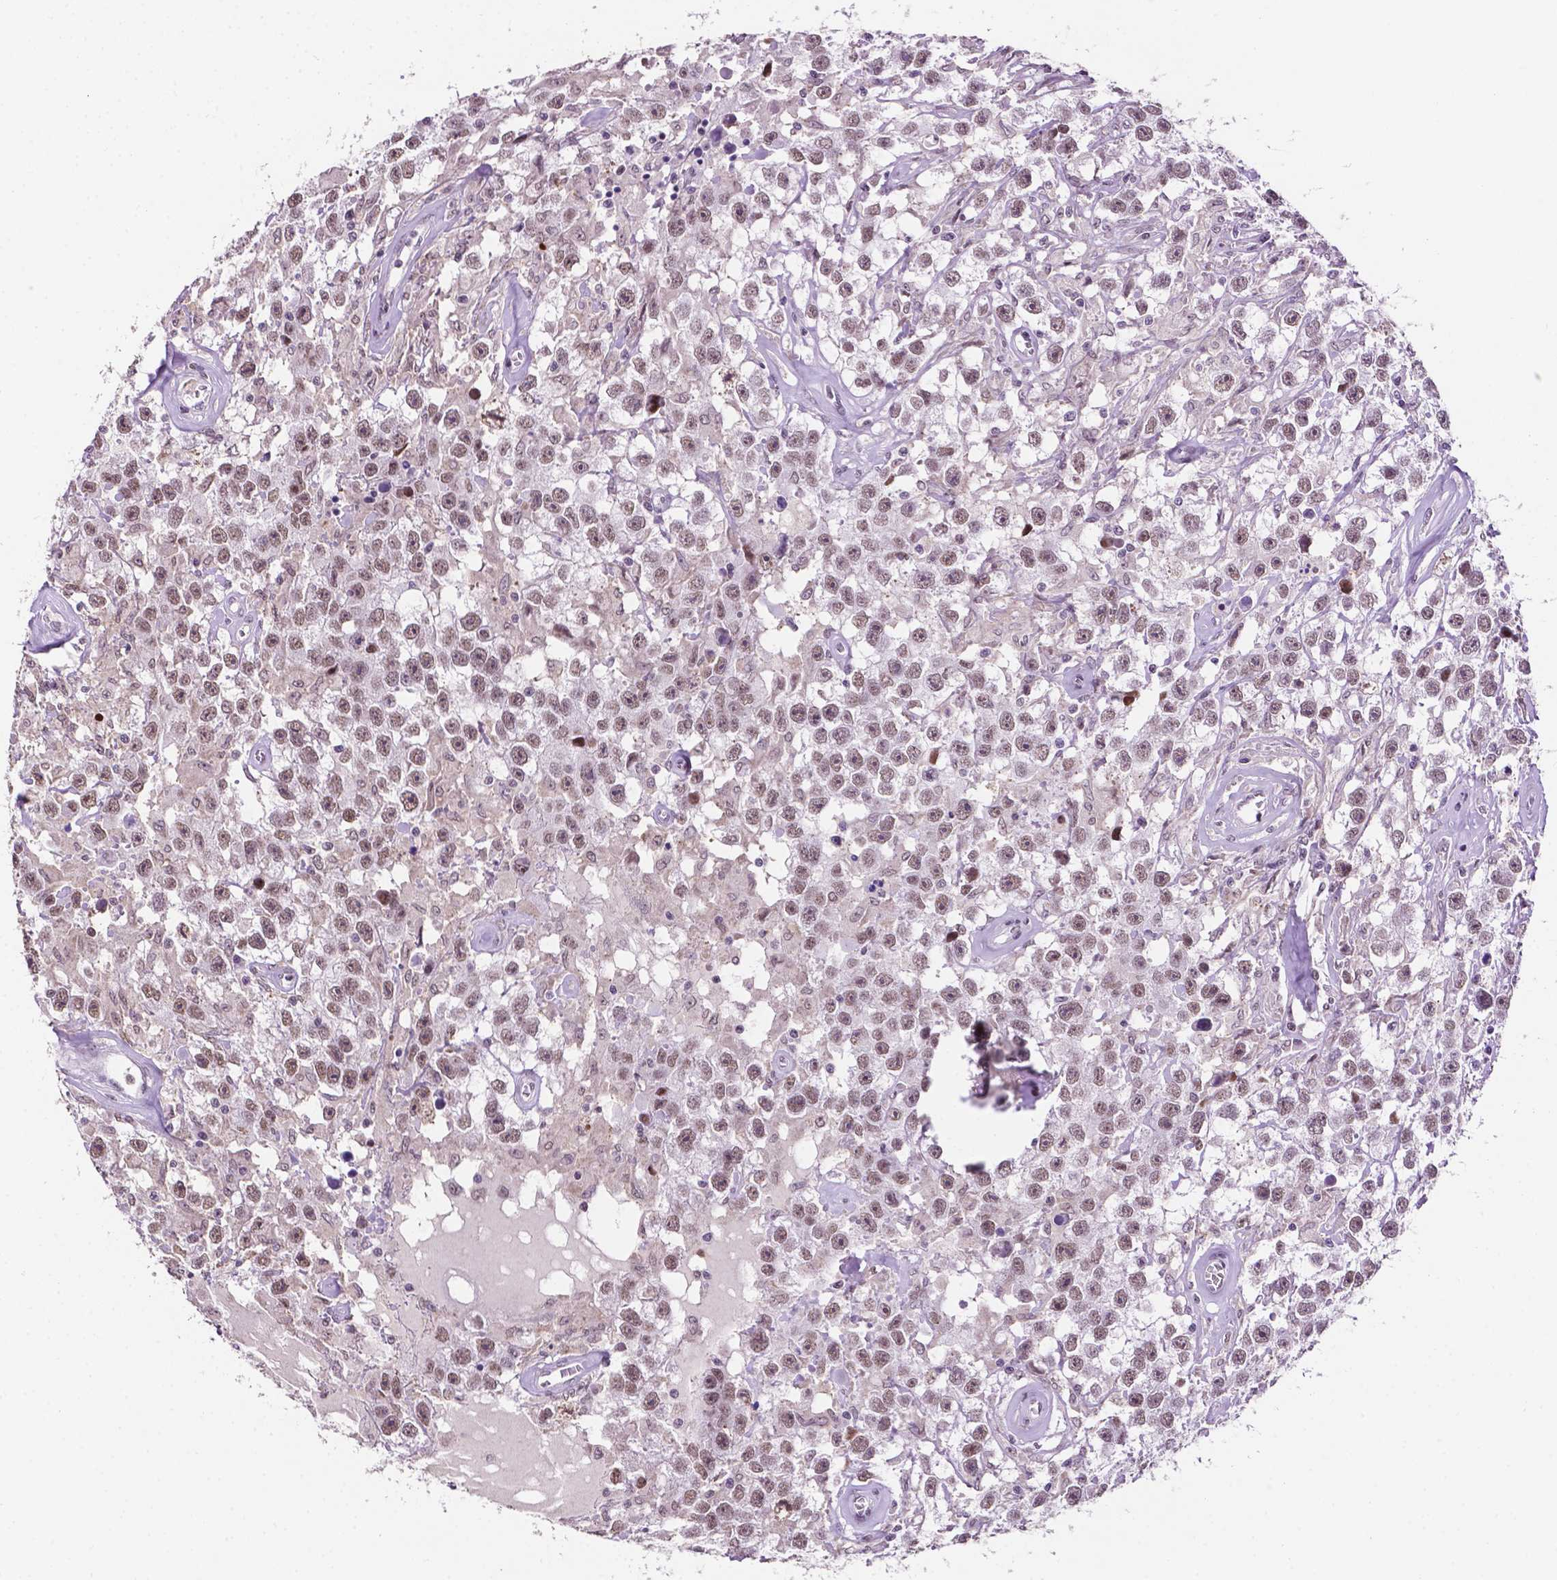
{"staining": {"intensity": "moderate", "quantity": ">75%", "location": "nuclear"}, "tissue": "testis cancer", "cell_type": "Tumor cells", "image_type": "cancer", "snomed": [{"axis": "morphology", "description": "Seminoma, NOS"}, {"axis": "topography", "description": "Testis"}], "caption": "This is an image of immunohistochemistry staining of testis cancer, which shows moderate expression in the nuclear of tumor cells.", "gene": "PTPN6", "patient": {"sex": "male", "age": 43}}